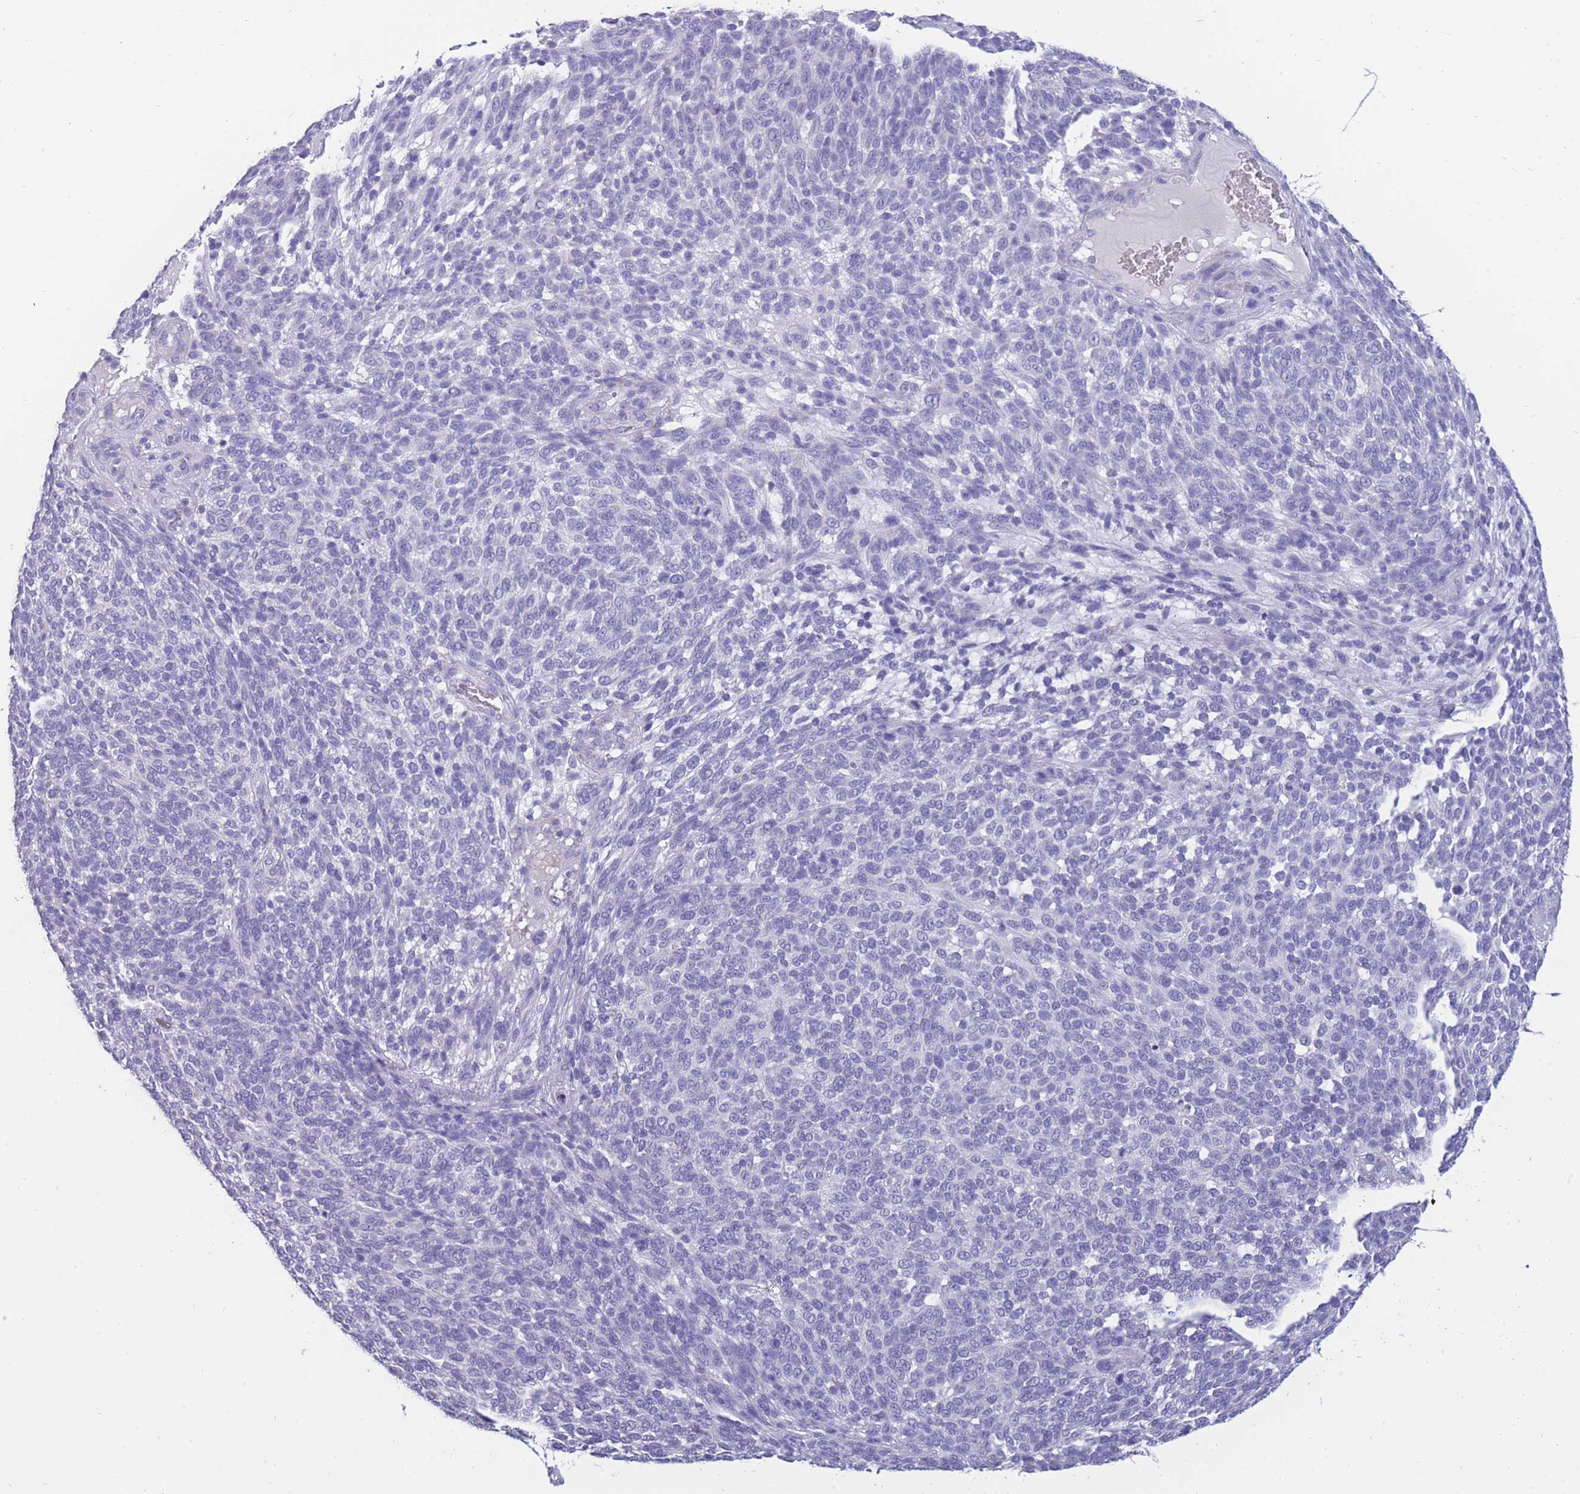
{"staining": {"intensity": "negative", "quantity": "none", "location": "none"}, "tissue": "melanoma", "cell_type": "Tumor cells", "image_type": "cancer", "snomed": [{"axis": "morphology", "description": "Malignant melanoma, NOS"}, {"axis": "topography", "description": "Skin"}], "caption": "Melanoma was stained to show a protein in brown. There is no significant expression in tumor cells.", "gene": "INTS2", "patient": {"sex": "male", "age": 49}}